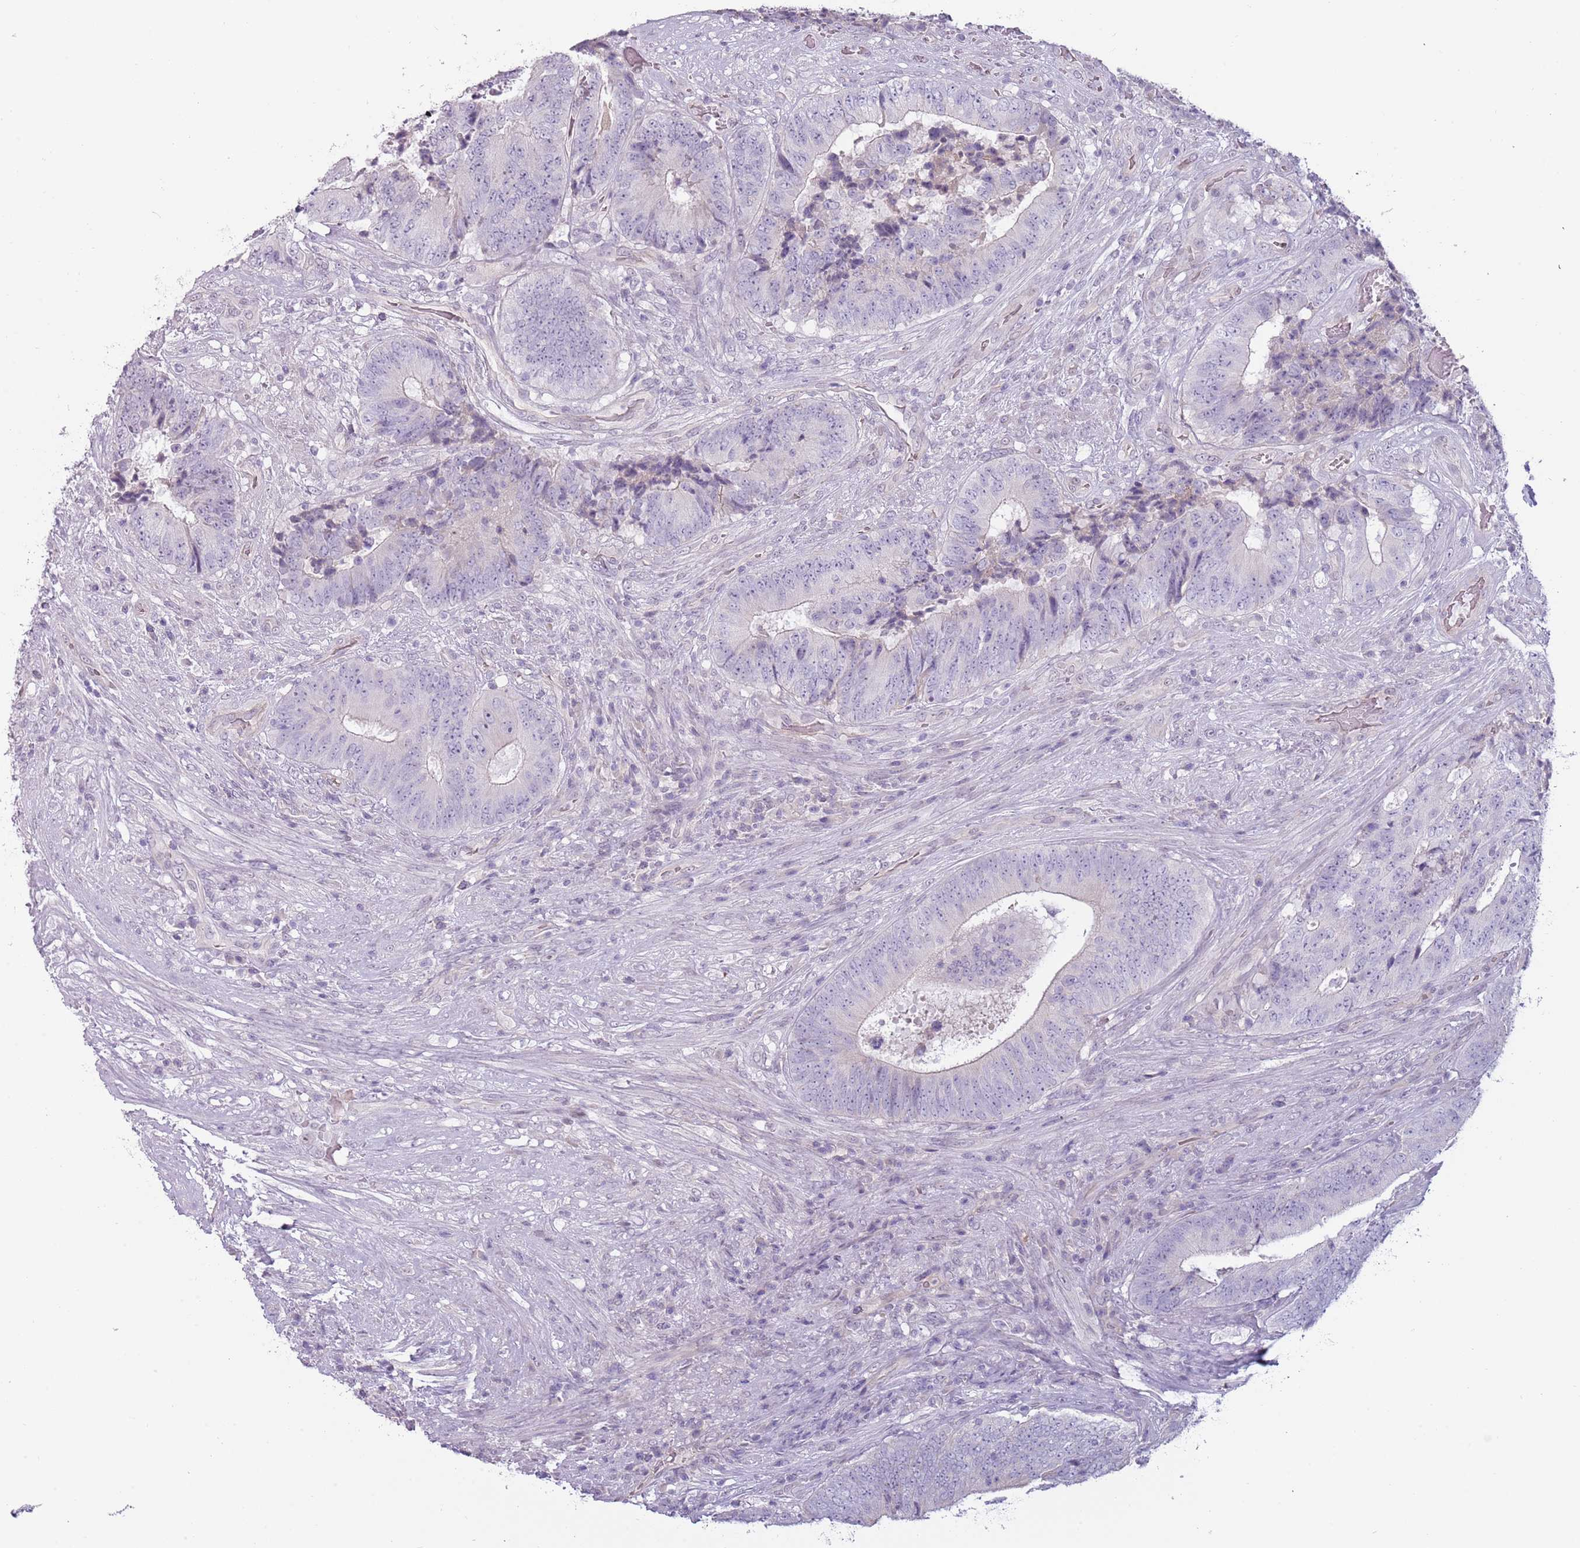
{"staining": {"intensity": "negative", "quantity": "none", "location": "none"}, "tissue": "colorectal cancer", "cell_type": "Tumor cells", "image_type": "cancer", "snomed": [{"axis": "morphology", "description": "Adenocarcinoma, NOS"}, {"axis": "topography", "description": "Rectum"}], "caption": "High power microscopy histopathology image of an IHC micrograph of colorectal cancer (adenocarcinoma), revealing no significant expression in tumor cells.", "gene": "RFX2", "patient": {"sex": "male", "age": 72}}